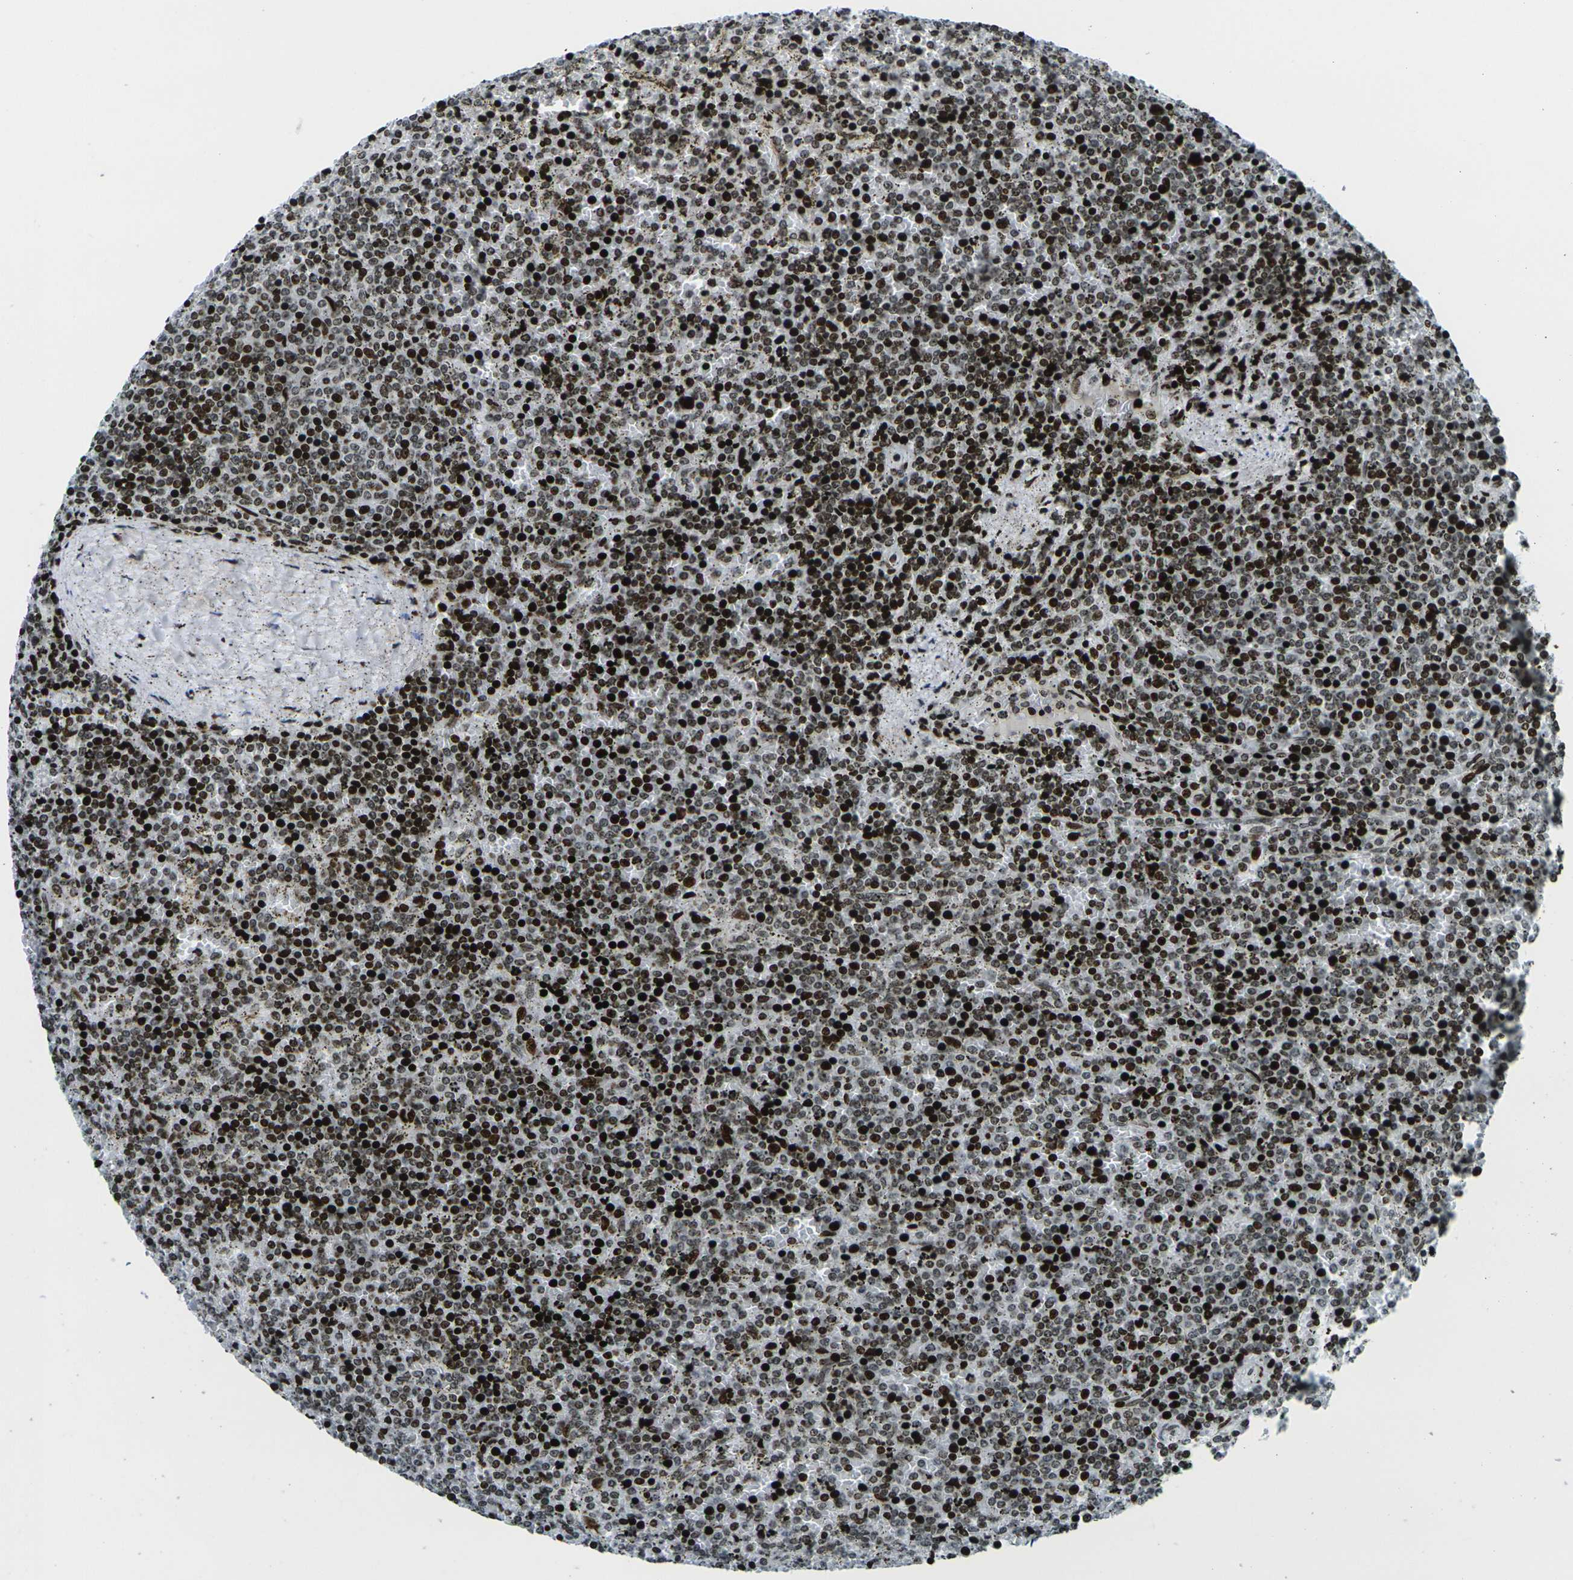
{"staining": {"intensity": "strong", "quantity": ">75%", "location": "nuclear"}, "tissue": "lymphoma", "cell_type": "Tumor cells", "image_type": "cancer", "snomed": [{"axis": "morphology", "description": "Malignant lymphoma, non-Hodgkin's type, Low grade"}, {"axis": "topography", "description": "Spleen"}], "caption": "Immunohistochemistry (DAB (3,3'-diaminobenzidine)) staining of human malignant lymphoma, non-Hodgkin's type (low-grade) exhibits strong nuclear protein staining in approximately >75% of tumor cells. Ihc stains the protein in brown and the nuclei are stained blue.", "gene": "H3-3A", "patient": {"sex": "female", "age": 77}}